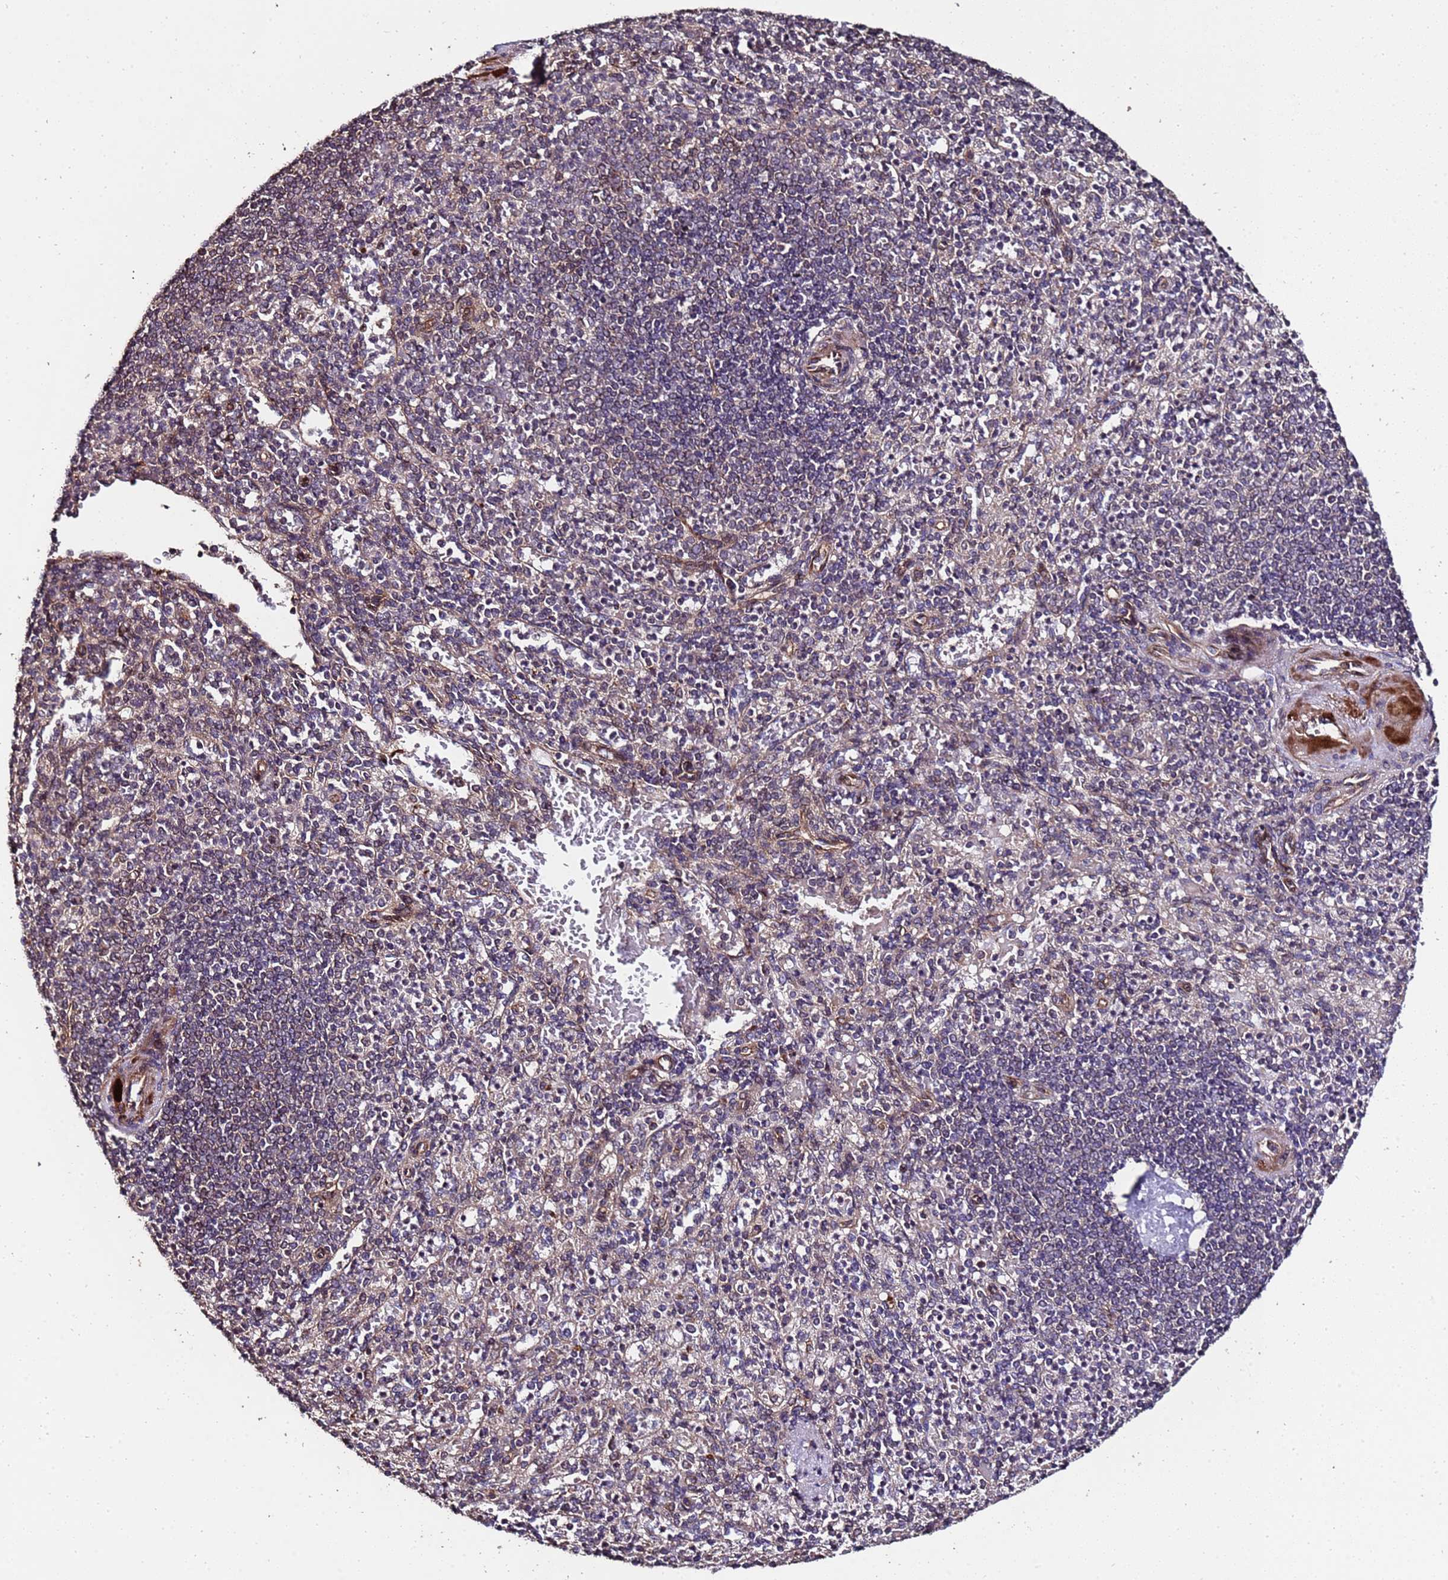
{"staining": {"intensity": "weak", "quantity": "<25%", "location": "cytoplasmic/membranous"}, "tissue": "spleen", "cell_type": "Cells in red pulp", "image_type": "normal", "snomed": [{"axis": "morphology", "description": "Normal tissue, NOS"}, {"axis": "topography", "description": "Spleen"}], "caption": "Immunohistochemical staining of normal spleen reveals no significant expression in cells in red pulp. (Immunohistochemistry (ihc), brightfield microscopy, high magnification).", "gene": "PRODH", "patient": {"sex": "female", "age": 74}}